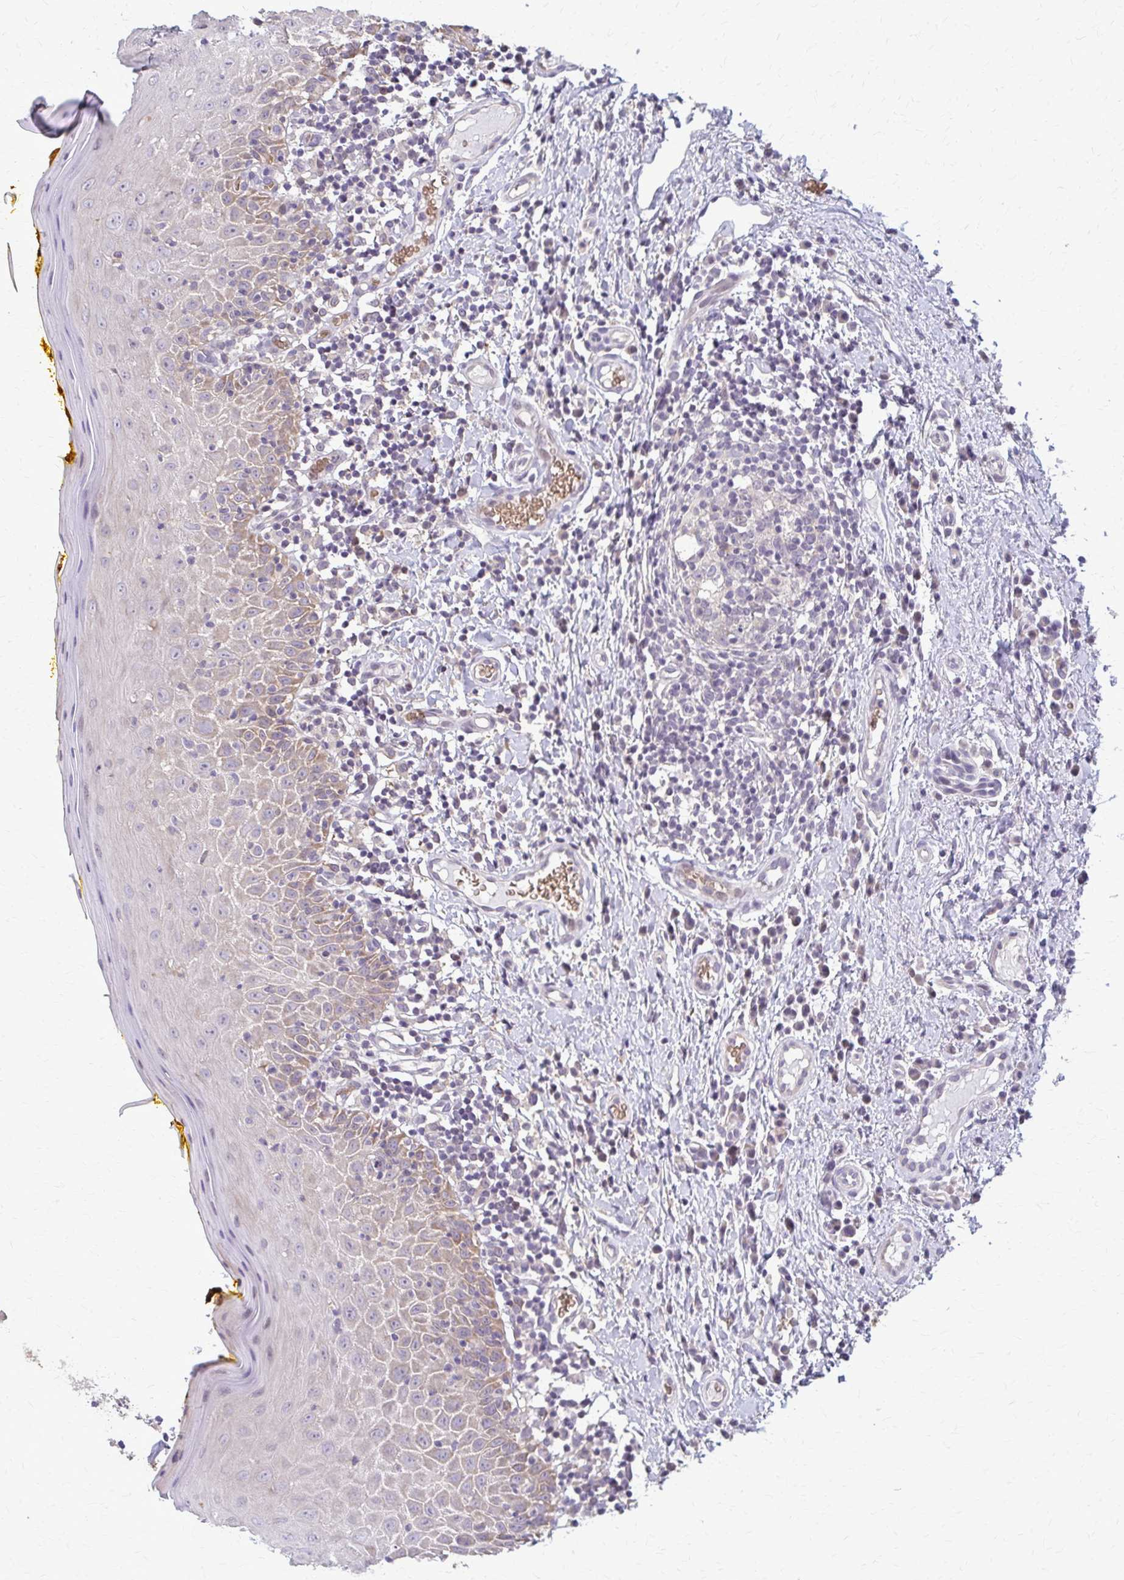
{"staining": {"intensity": "weak", "quantity": "25%-75%", "location": "cytoplasmic/membranous"}, "tissue": "oral mucosa", "cell_type": "Squamous epithelial cells", "image_type": "normal", "snomed": [{"axis": "morphology", "description": "Normal tissue, NOS"}, {"axis": "topography", "description": "Oral tissue"}, {"axis": "topography", "description": "Tounge, NOS"}], "caption": "This is a photomicrograph of immunohistochemistry (IHC) staining of normal oral mucosa, which shows weak positivity in the cytoplasmic/membranous of squamous epithelial cells.", "gene": "ZNF34", "patient": {"sex": "female", "age": 58}}